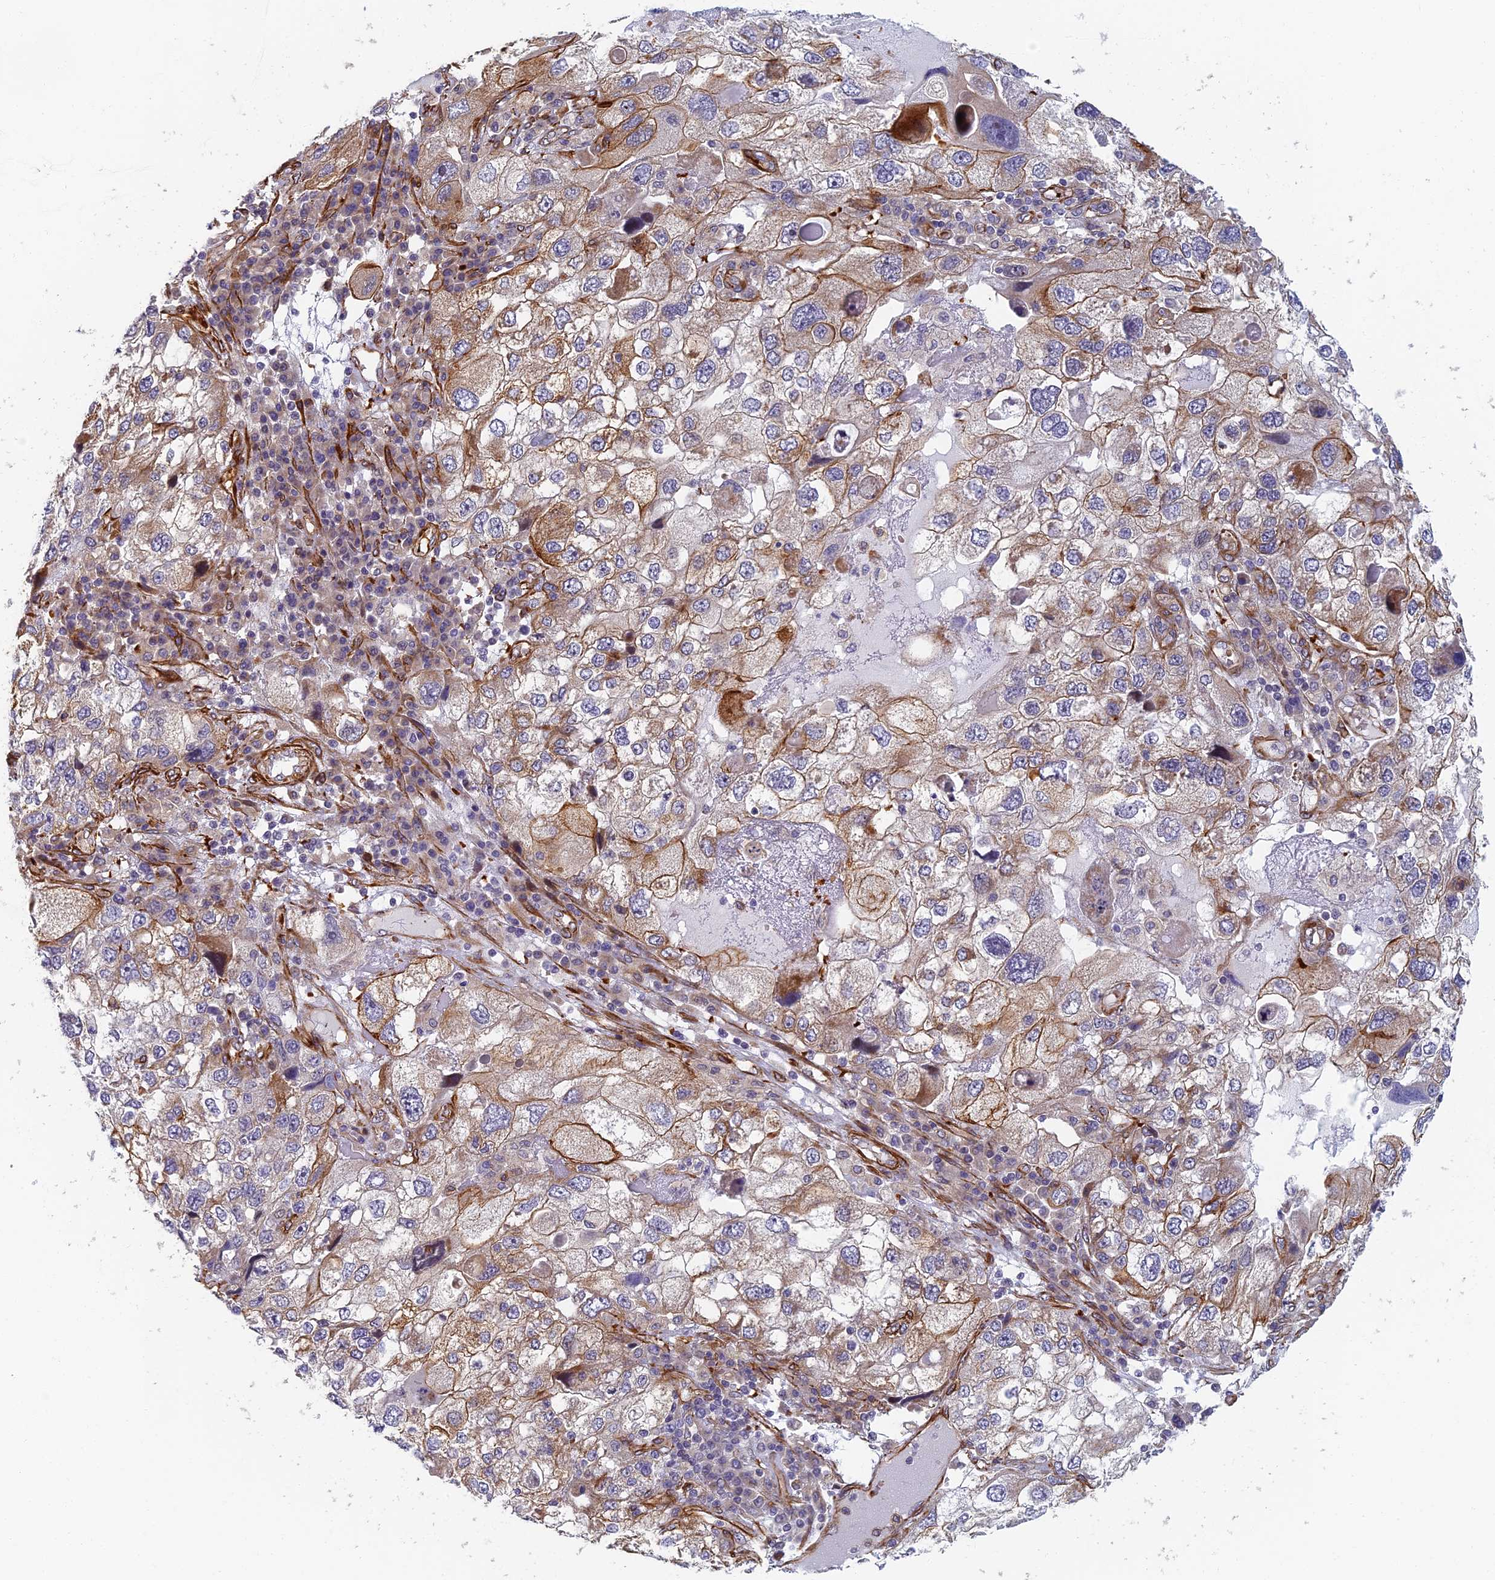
{"staining": {"intensity": "moderate", "quantity": "25%-75%", "location": "cytoplasmic/membranous"}, "tissue": "endometrial cancer", "cell_type": "Tumor cells", "image_type": "cancer", "snomed": [{"axis": "morphology", "description": "Adenocarcinoma, NOS"}, {"axis": "topography", "description": "Endometrium"}], "caption": "A brown stain labels moderate cytoplasmic/membranous staining of a protein in human endometrial cancer tumor cells.", "gene": "ABCB10", "patient": {"sex": "female", "age": 49}}